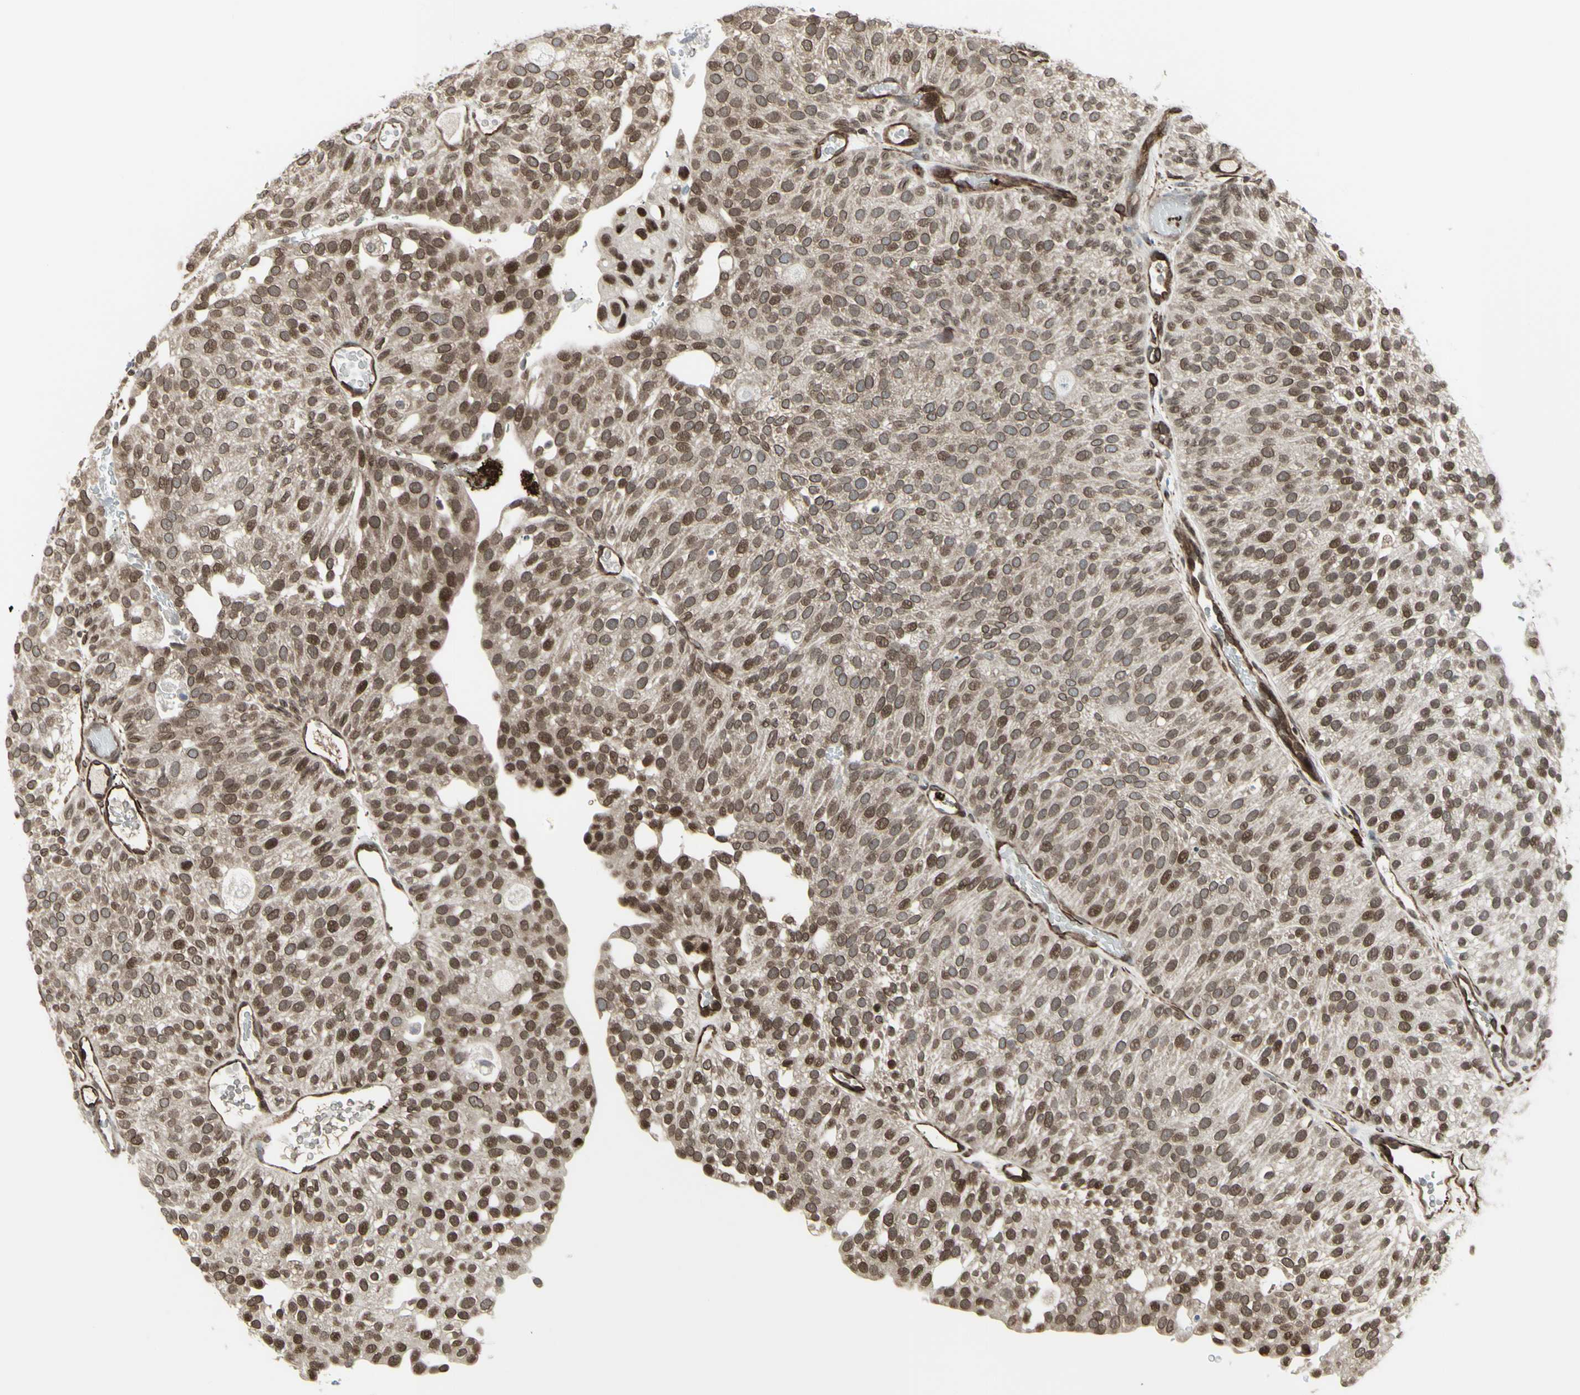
{"staining": {"intensity": "moderate", "quantity": ">75%", "location": "cytoplasmic/membranous,nuclear"}, "tissue": "urothelial cancer", "cell_type": "Tumor cells", "image_type": "cancer", "snomed": [{"axis": "morphology", "description": "Urothelial carcinoma, Low grade"}, {"axis": "topography", "description": "Urinary bladder"}], "caption": "IHC (DAB) staining of human urothelial cancer reveals moderate cytoplasmic/membranous and nuclear protein positivity in approximately >75% of tumor cells.", "gene": "DTX3L", "patient": {"sex": "male", "age": 78}}